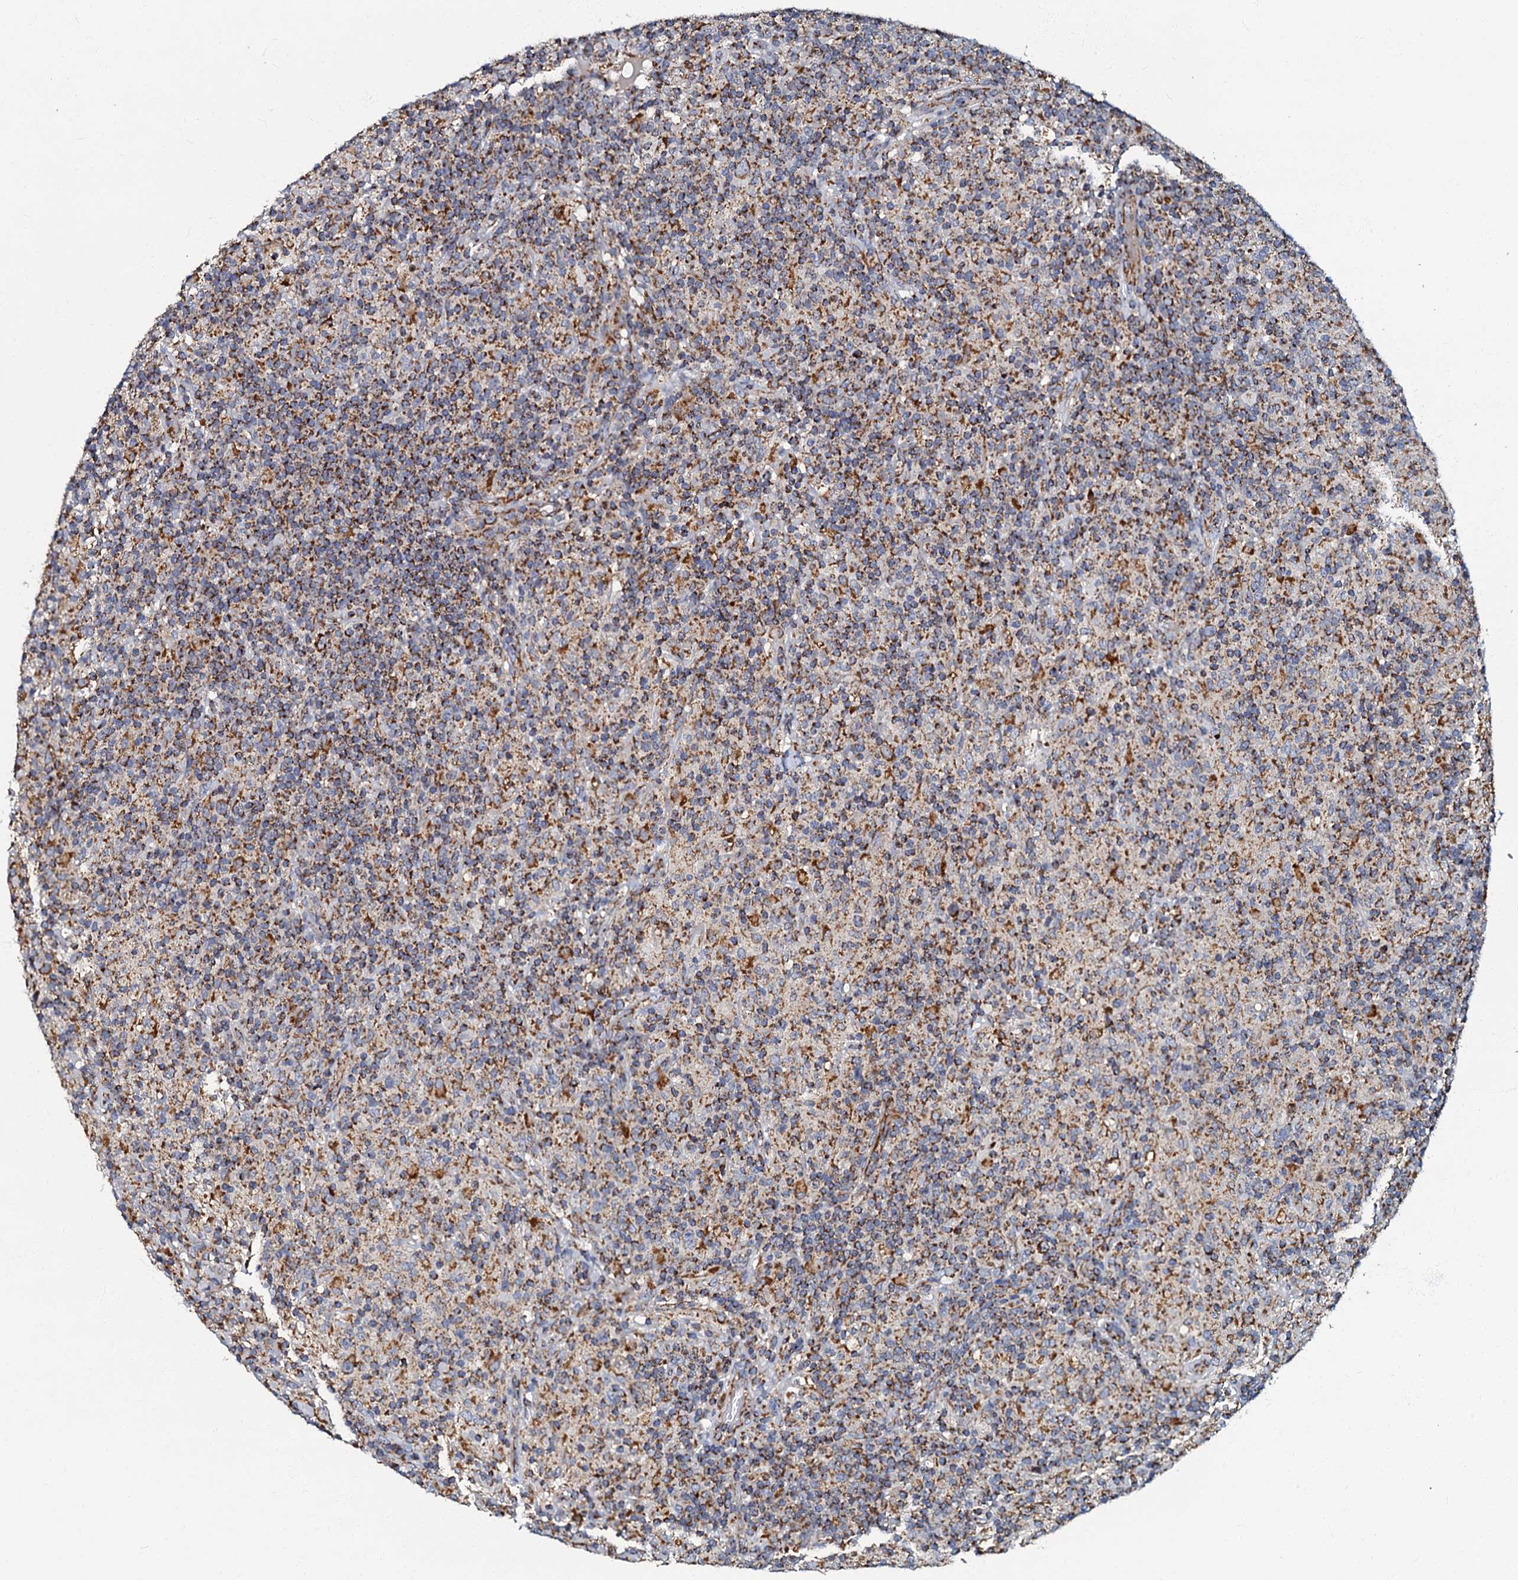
{"staining": {"intensity": "moderate", "quantity": ">75%", "location": "cytoplasmic/membranous"}, "tissue": "lymphoma", "cell_type": "Tumor cells", "image_type": "cancer", "snomed": [{"axis": "morphology", "description": "Hodgkin's disease, NOS"}, {"axis": "topography", "description": "Lymph node"}], "caption": "Lymphoma stained for a protein (brown) shows moderate cytoplasmic/membranous positive expression in approximately >75% of tumor cells.", "gene": "NDUFA12", "patient": {"sex": "male", "age": 70}}